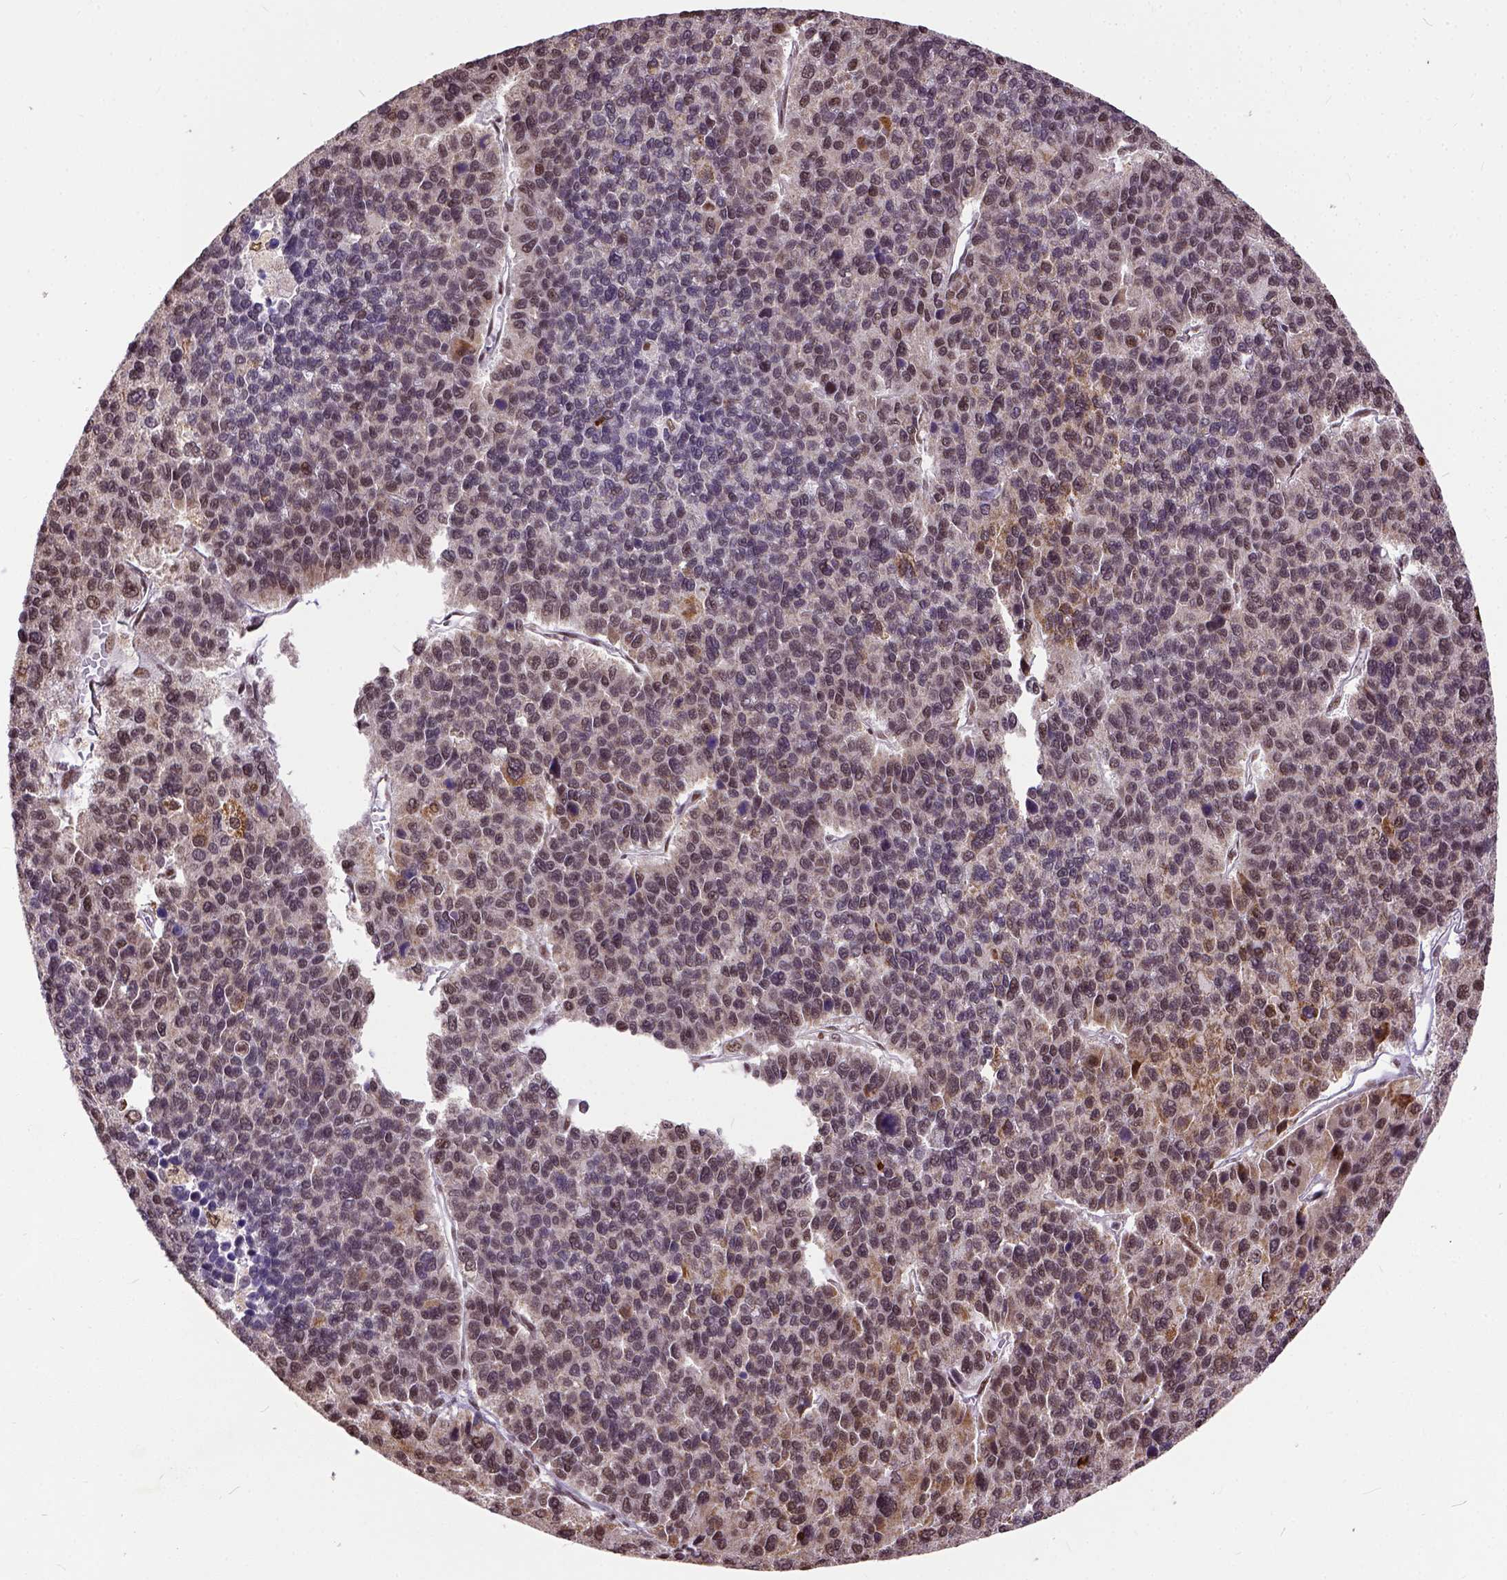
{"staining": {"intensity": "moderate", "quantity": "25%-75%", "location": "nuclear"}, "tissue": "liver cancer", "cell_type": "Tumor cells", "image_type": "cancer", "snomed": [{"axis": "morphology", "description": "Carcinoma, Hepatocellular, NOS"}, {"axis": "topography", "description": "Liver"}], "caption": "DAB immunohistochemical staining of human hepatocellular carcinoma (liver) shows moderate nuclear protein expression in about 25%-75% of tumor cells.", "gene": "NACC1", "patient": {"sex": "female", "age": 41}}